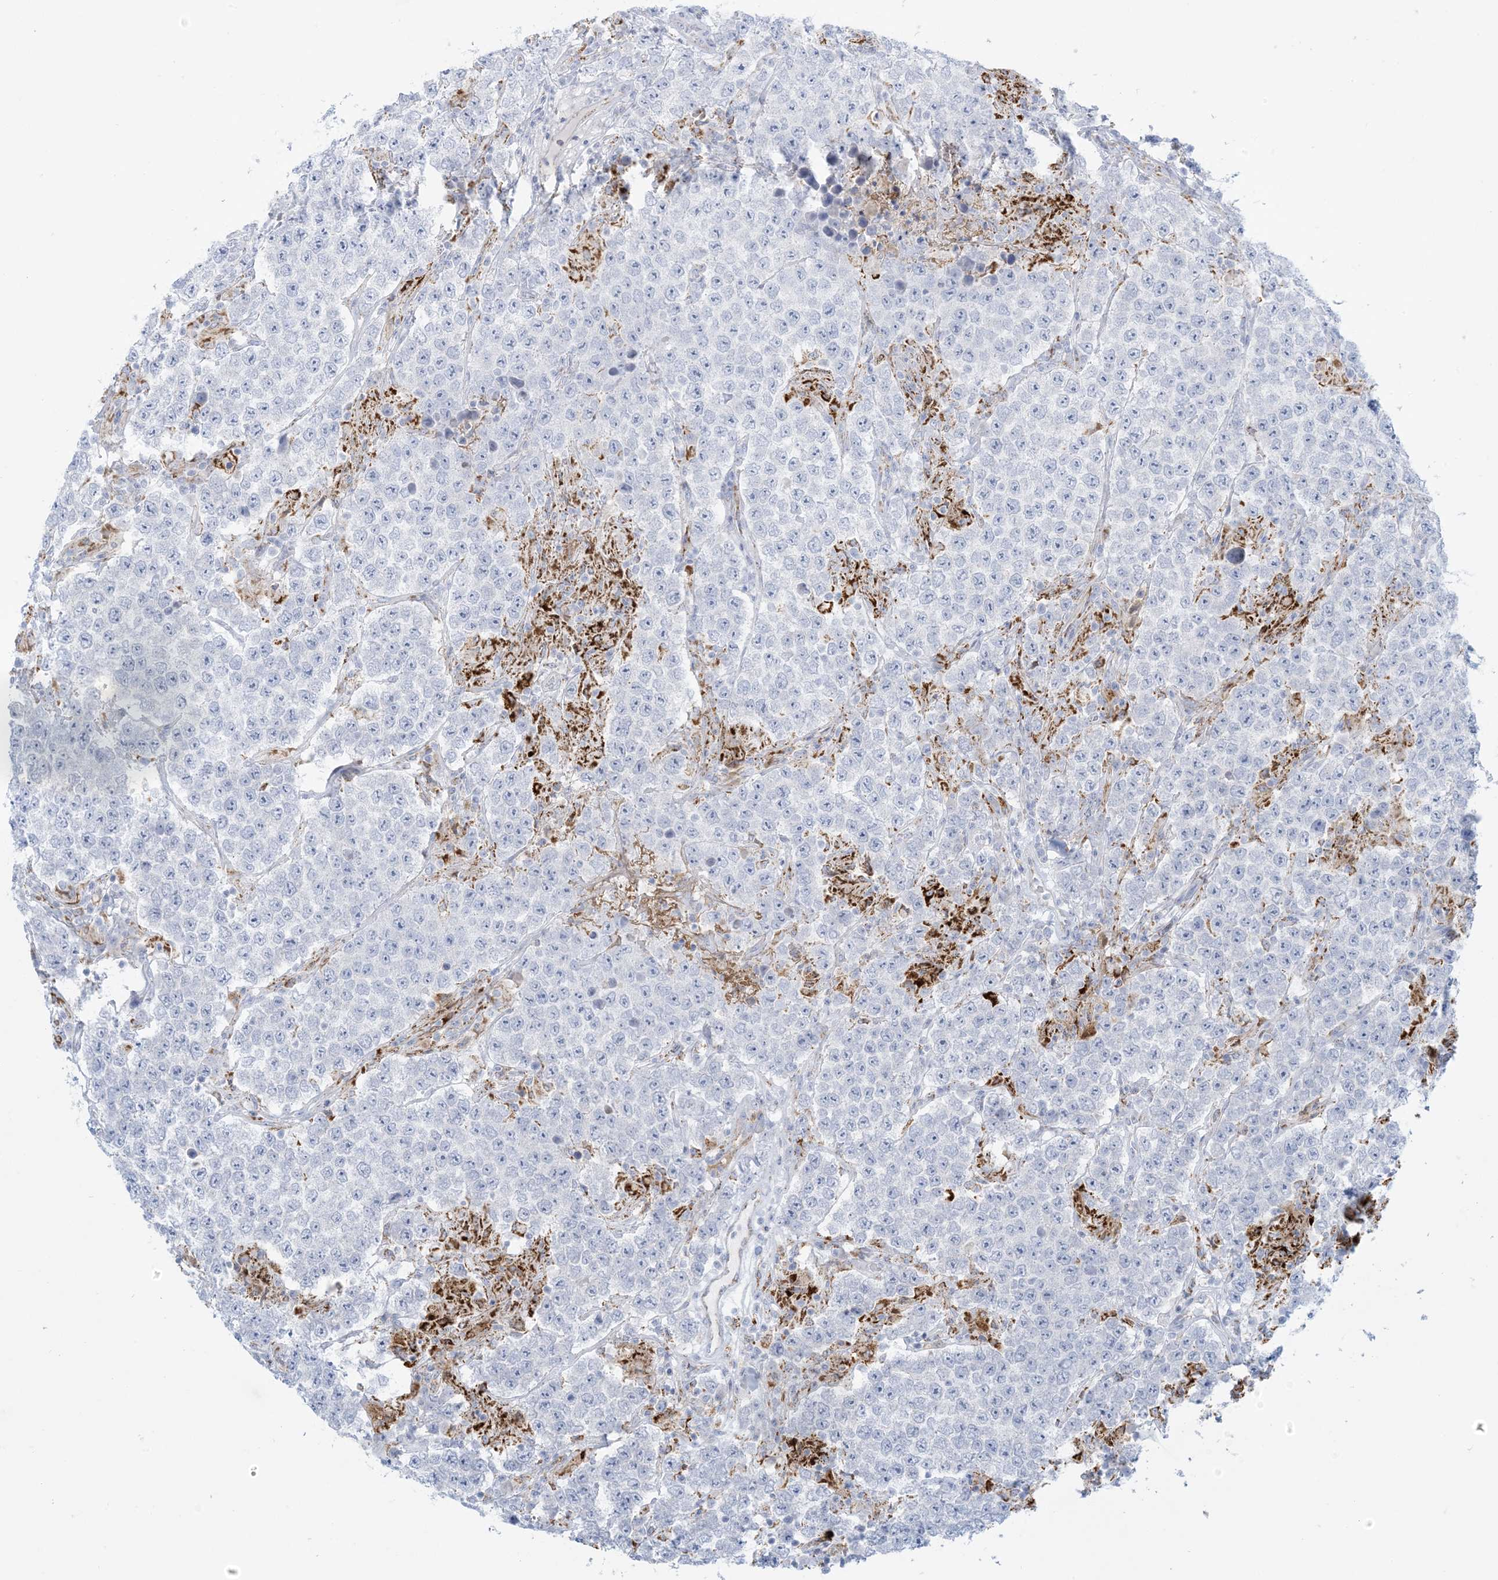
{"staining": {"intensity": "negative", "quantity": "none", "location": "none"}, "tissue": "testis cancer", "cell_type": "Tumor cells", "image_type": "cancer", "snomed": [{"axis": "morphology", "description": "Normal tissue, NOS"}, {"axis": "morphology", "description": "Urothelial carcinoma, High grade"}, {"axis": "morphology", "description": "Seminoma, NOS"}, {"axis": "morphology", "description": "Carcinoma, Embryonal, NOS"}, {"axis": "topography", "description": "Urinary bladder"}, {"axis": "topography", "description": "Testis"}], "caption": "Testis urothelial carcinoma (high-grade) was stained to show a protein in brown. There is no significant staining in tumor cells. (Brightfield microscopy of DAB (3,3'-diaminobenzidine) immunohistochemistry at high magnification).", "gene": "ZDHHC4", "patient": {"sex": "male", "age": 41}}